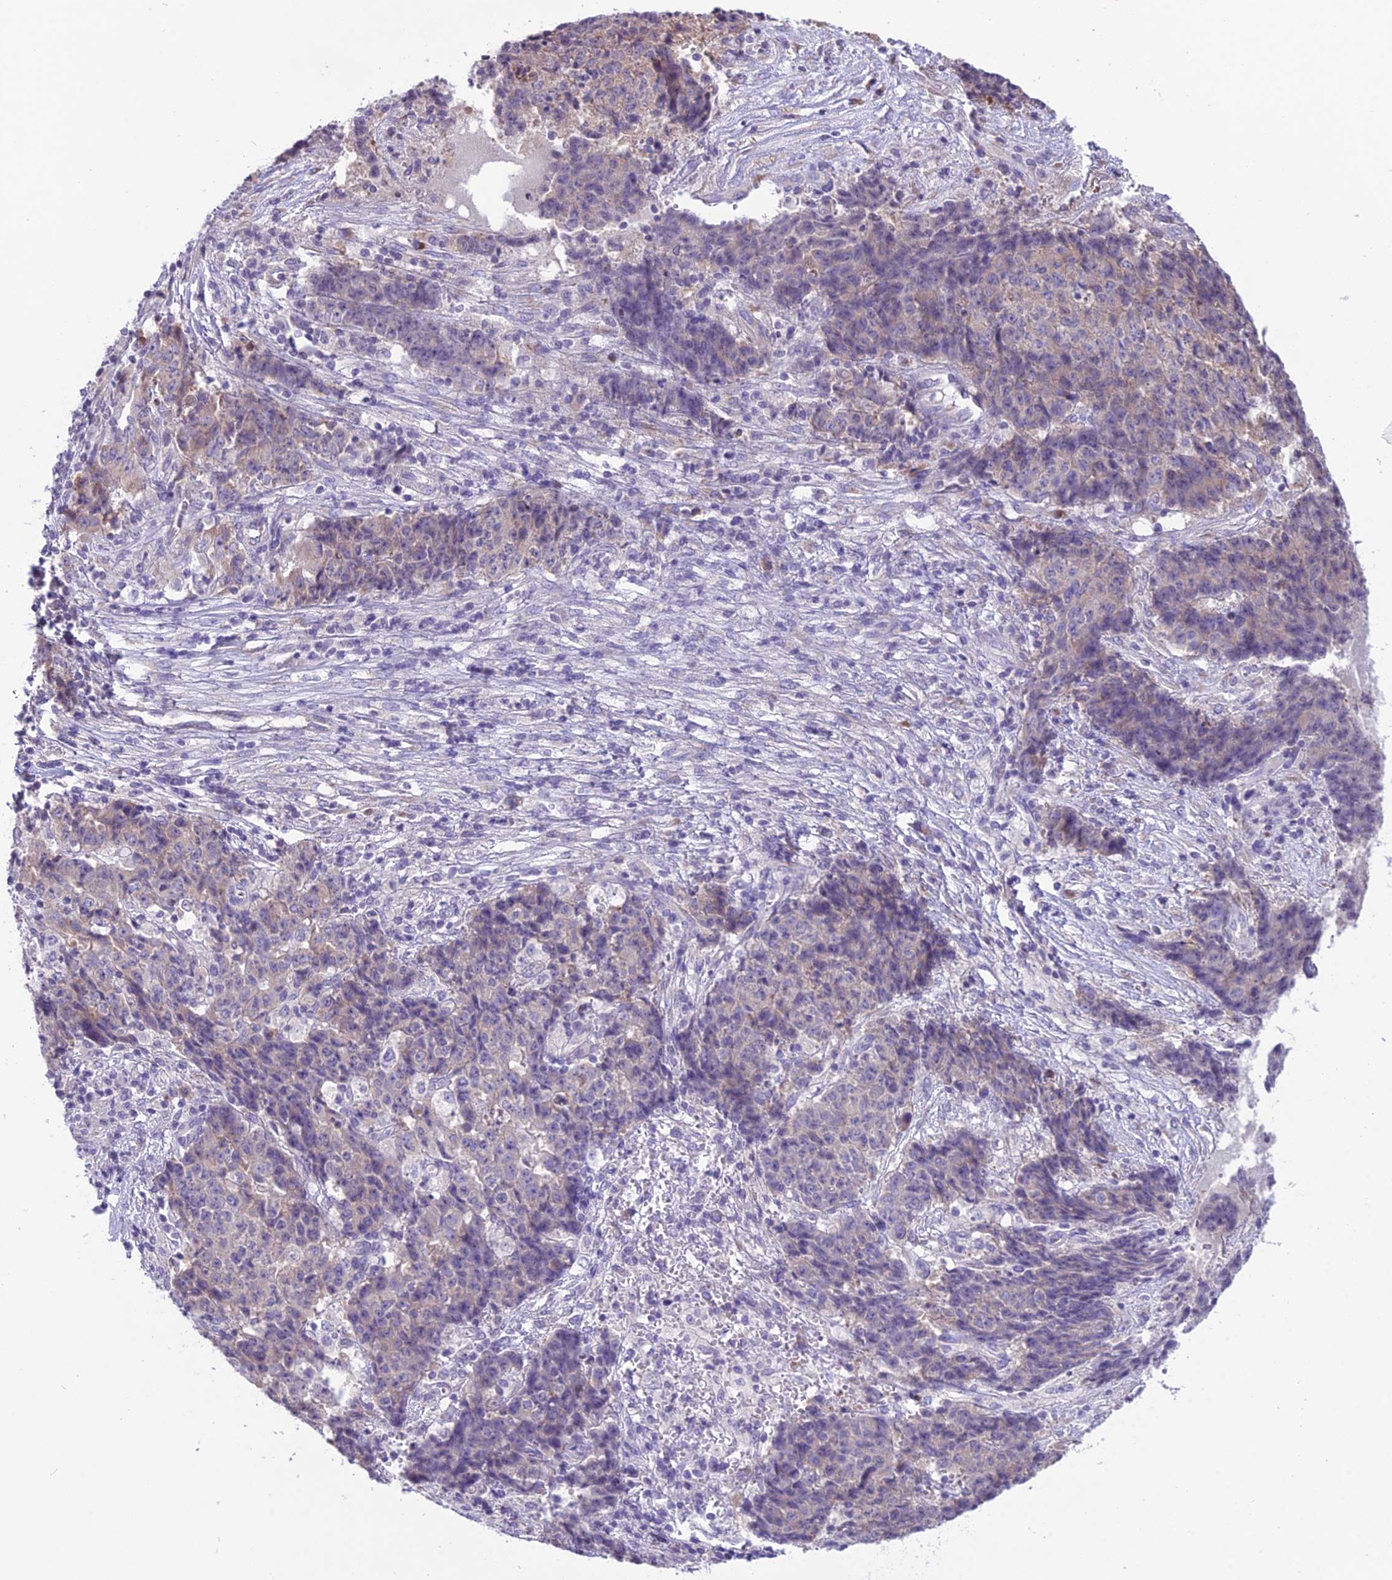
{"staining": {"intensity": "weak", "quantity": "25%-75%", "location": "cytoplasmic/membranous"}, "tissue": "ovarian cancer", "cell_type": "Tumor cells", "image_type": "cancer", "snomed": [{"axis": "morphology", "description": "Carcinoma, endometroid"}, {"axis": "topography", "description": "Ovary"}], "caption": "Ovarian endometroid carcinoma stained with a protein marker demonstrates weak staining in tumor cells.", "gene": "RPS26", "patient": {"sex": "female", "age": 42}}